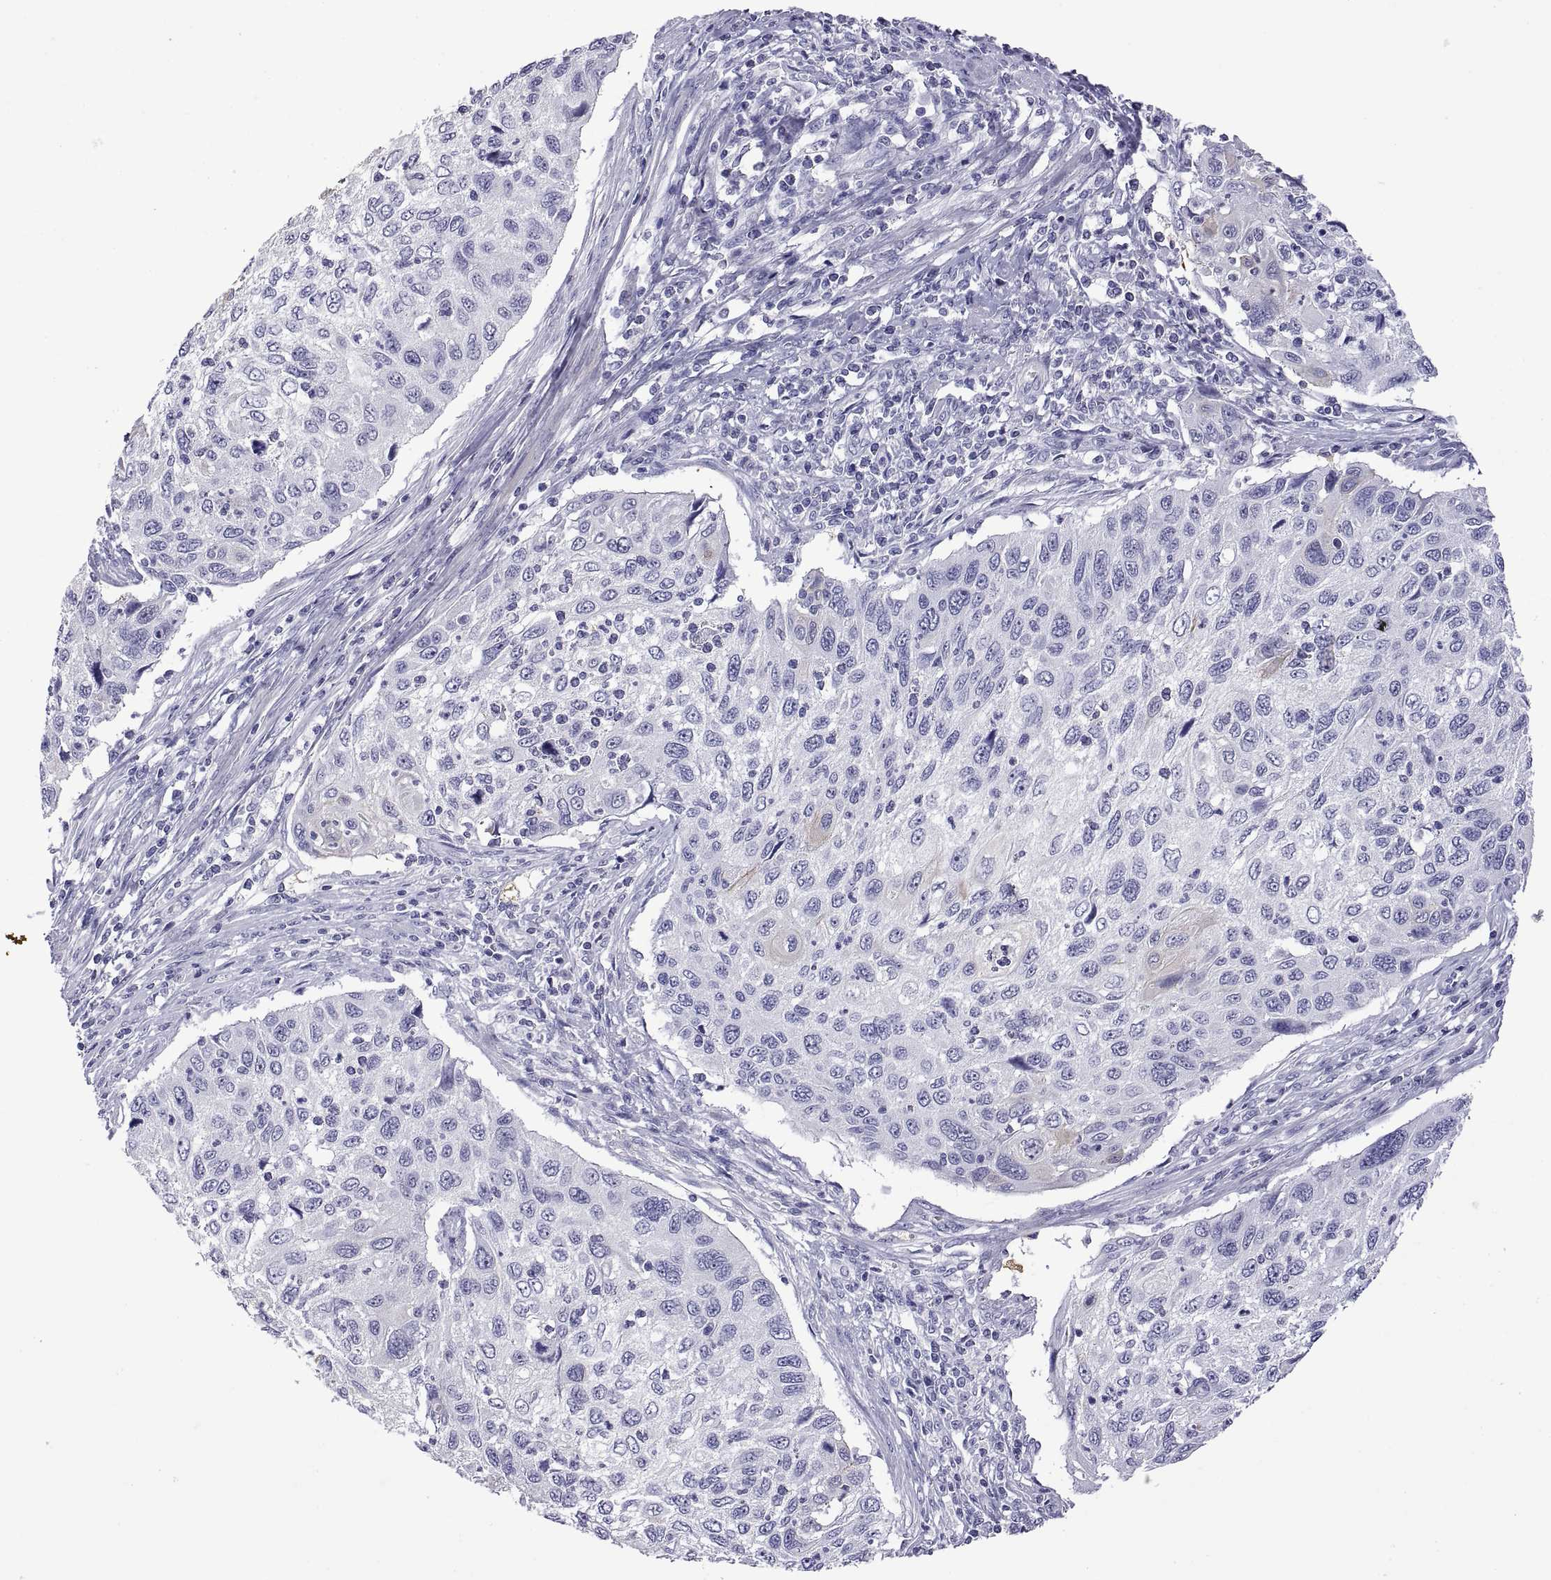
{"staining": {"intensity": "negative", "quantity": "none", "location": "none"}, "tissue": "cervical cancer", "cell_type": "Tumor cells", "image_type": "cancer", "snomed": [{"axis": "morphology", "description": "Squamous cell carcinoma, NOS"}, {"axis": "topography", "description": "Cervix"}], "caption": "DAB (3,3'-diaminobenzidine) immunohistochemical staining of cervical cancer reveals no significant expression in tumor cells. The staining is performed using DAB brown chromogen with nuclei counter-stained in using hematoxylin.", "gene": "VSX2", "patient": {"sex": "female", "age": 70}}